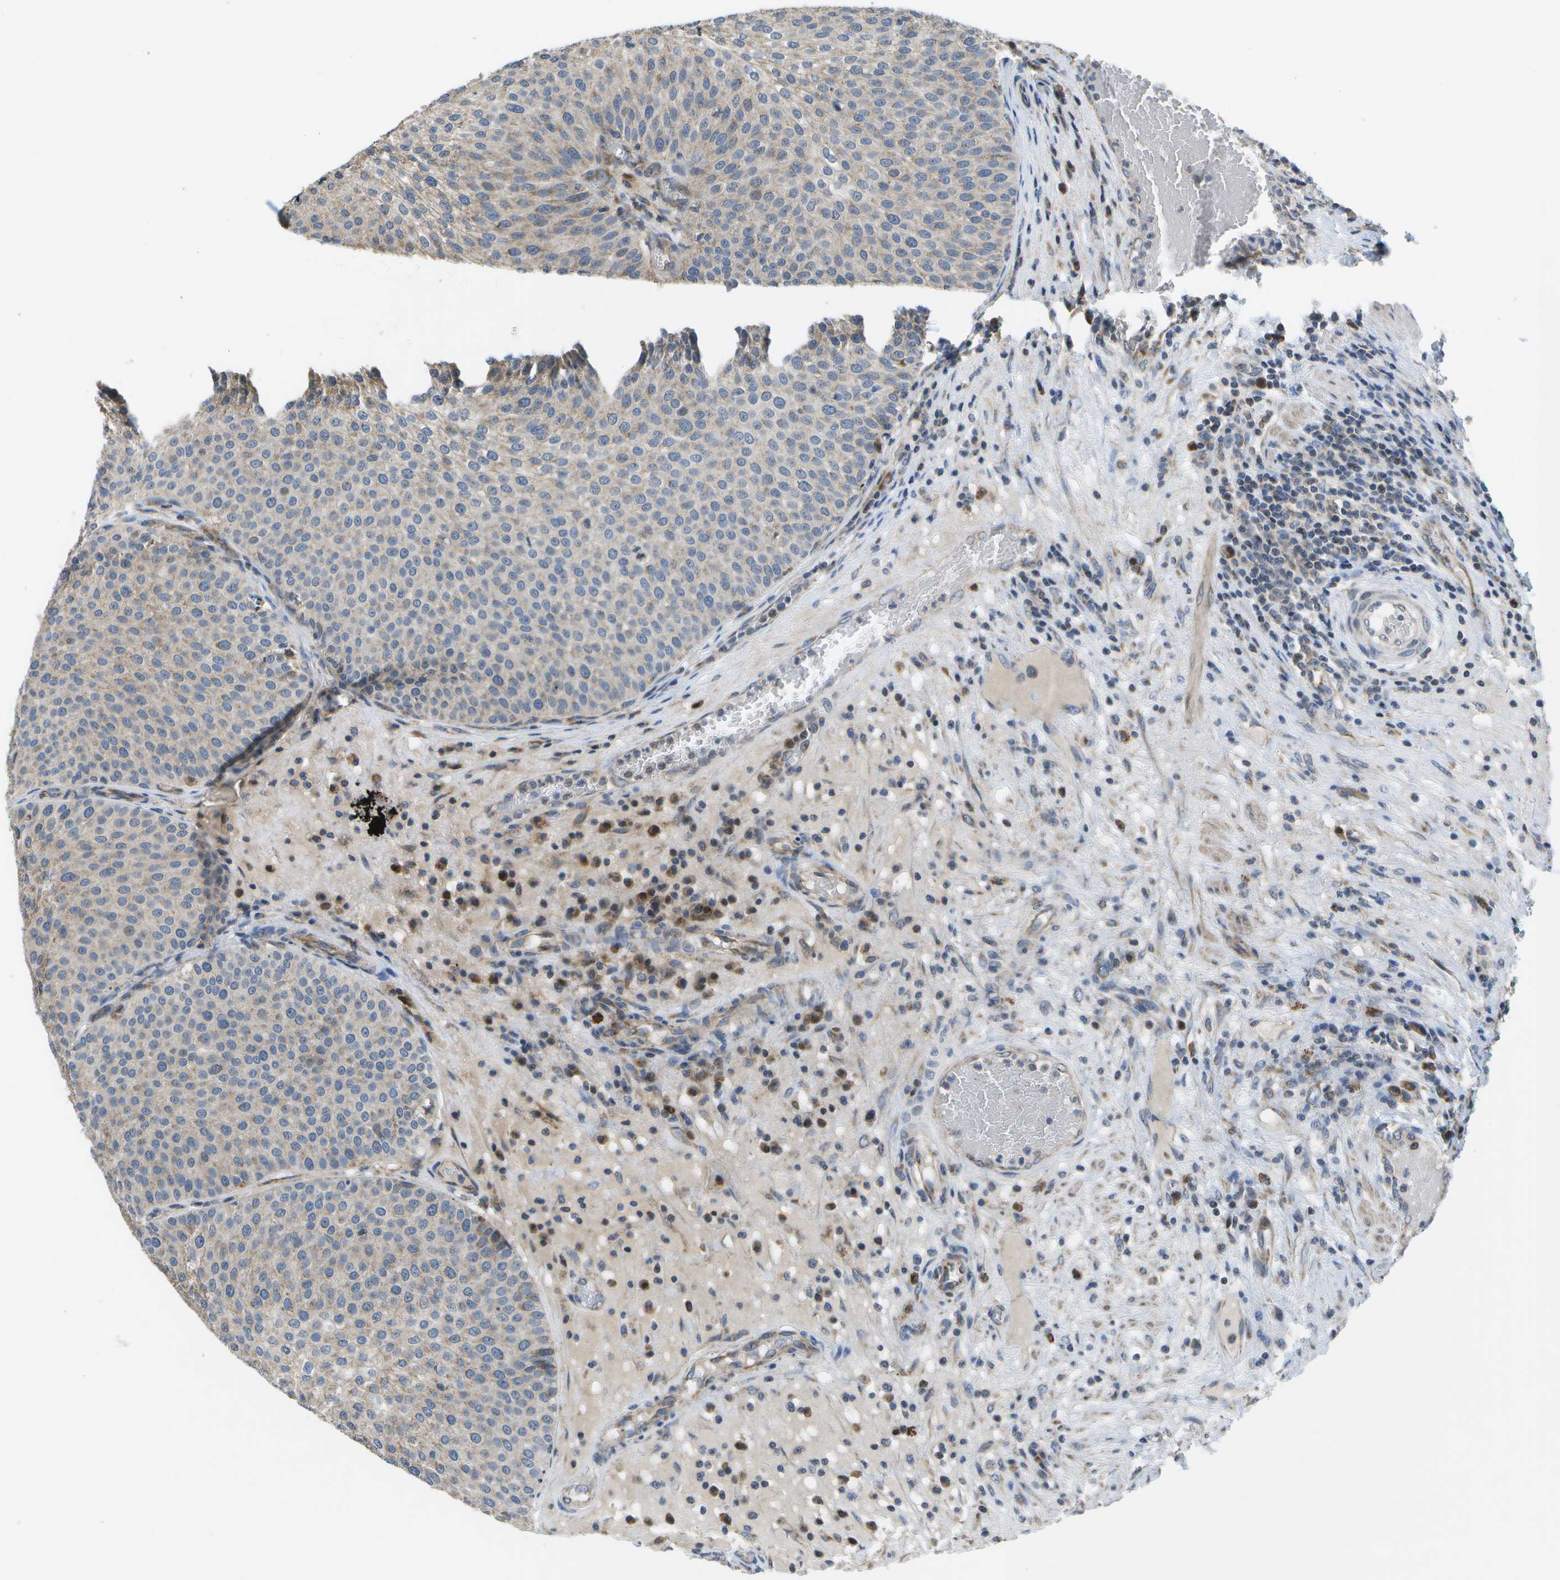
{"staining": {"intensity": "weak", "quantity": "<25%", "location": "cytoplasmic/membranous"}, "tissue": "urothelial cancer", "cell_type": "Tumor cells", "image_type": "cancer", "snomed": [{"axis": "morphology", "description": "Urothelial carcinoma, Low grade"}, {"axis": "topography", "description": "Smooth muscle"}, {"axis": "topography", "description": "Urinary bladder"}], "caption": "Tumor cells show no significant staining in urothelial cancer.", "gene": "HADHA", "patient": {"sex": "male", "age": 60}}